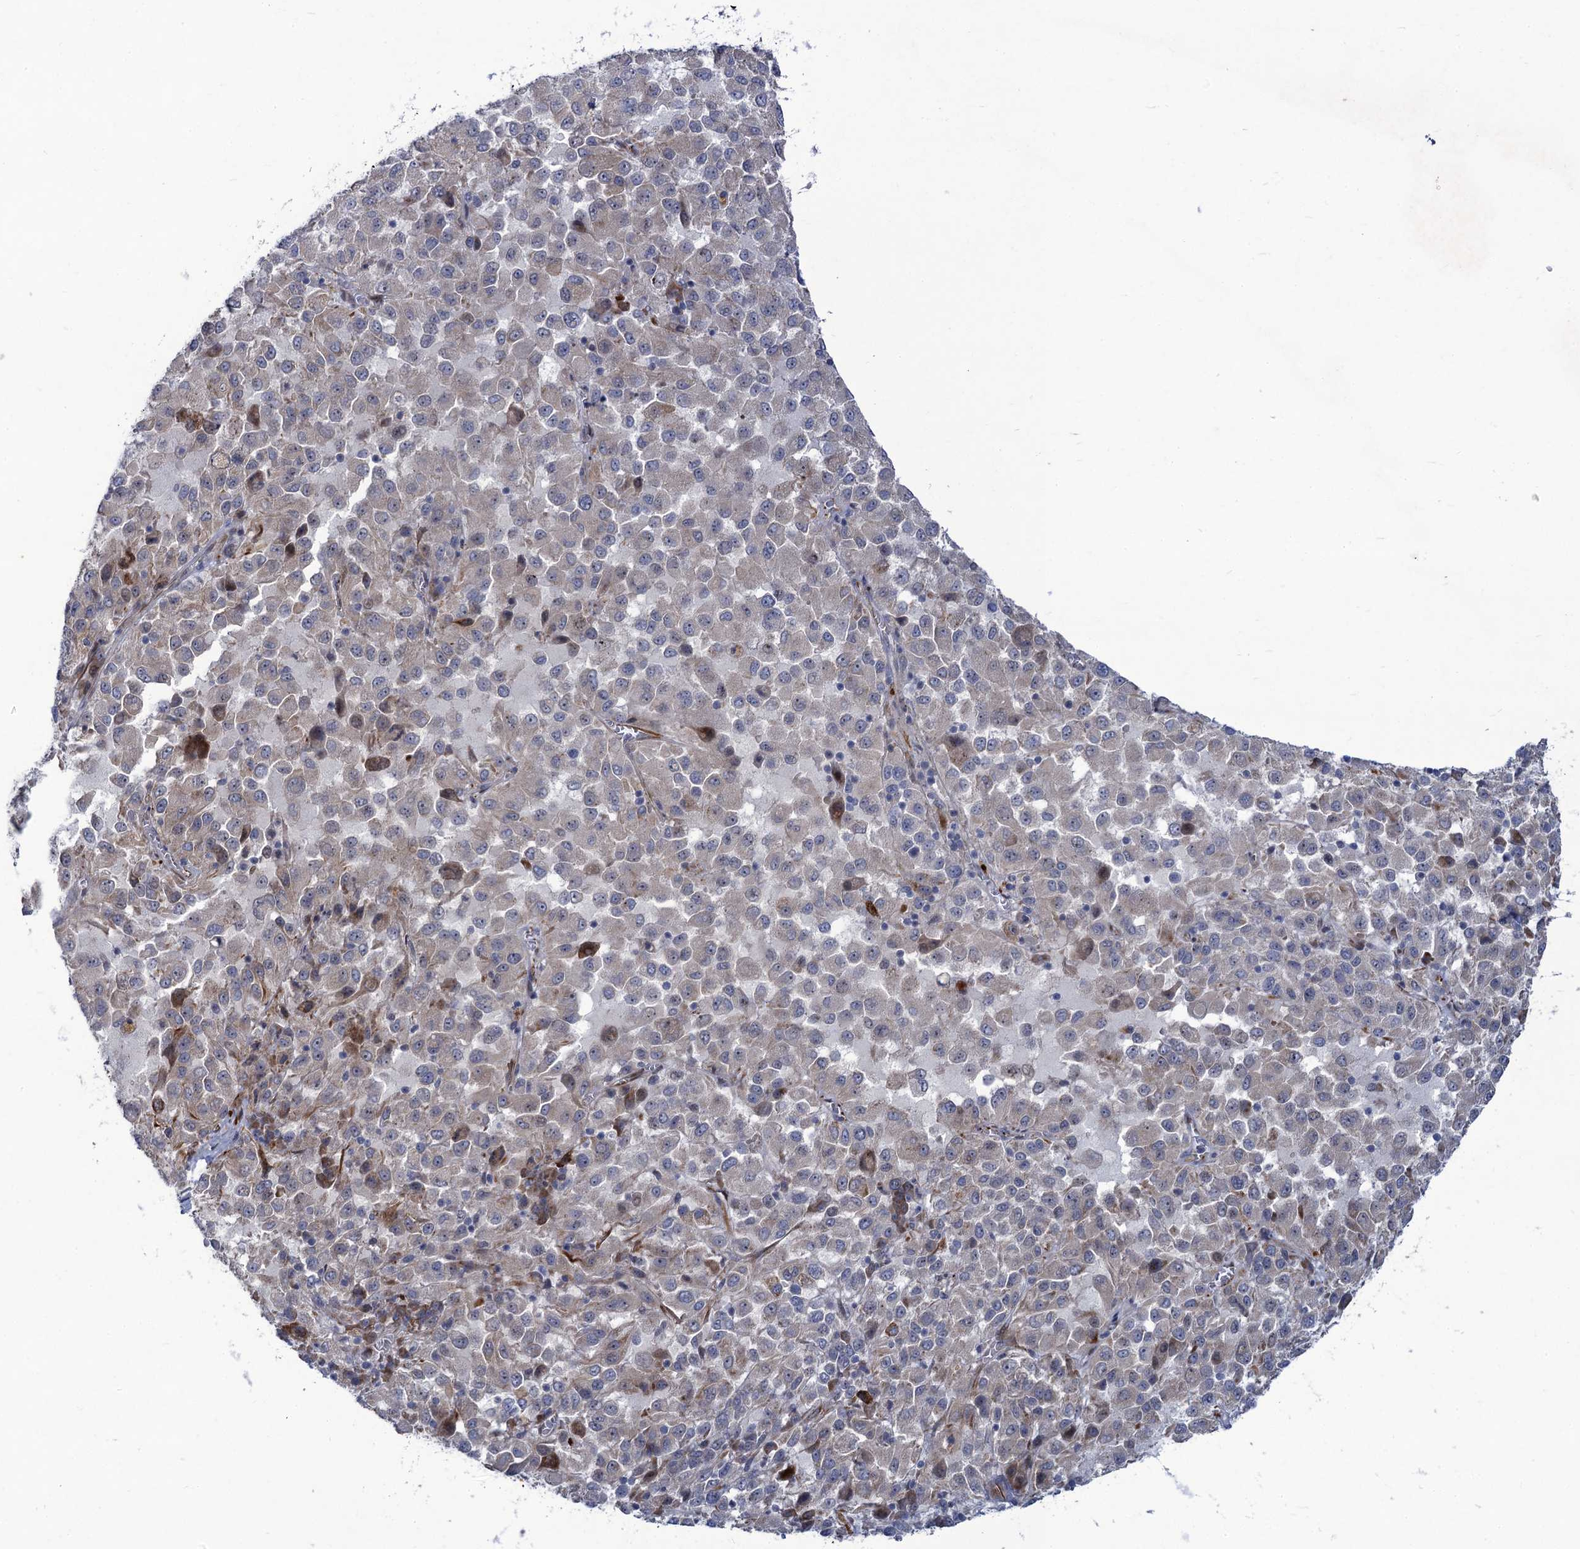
{"staining": {"intensity": "weak", "quantity": "<25%", "location": "cytoplasmic/membranous"}, "tissue": "melanoma", "cell_type": "Tumor cells", "image_type": "cancer", "snomed": [{"axis": "morphology", "description": "Malignant melanoma, Metastatic site"}, {"axis": "topography", "description": "Lung"}], "caption": "Malignant melanoma (metastatic site) was stained to show a protein in brown. There is no significant positivity in tumor cells. The staining is performed using DAB brown chromogen with nuclei counter-stained in using hematoxylin.", "gene": "QPCTL", "patient": {"sex": "male", "age": 64}}